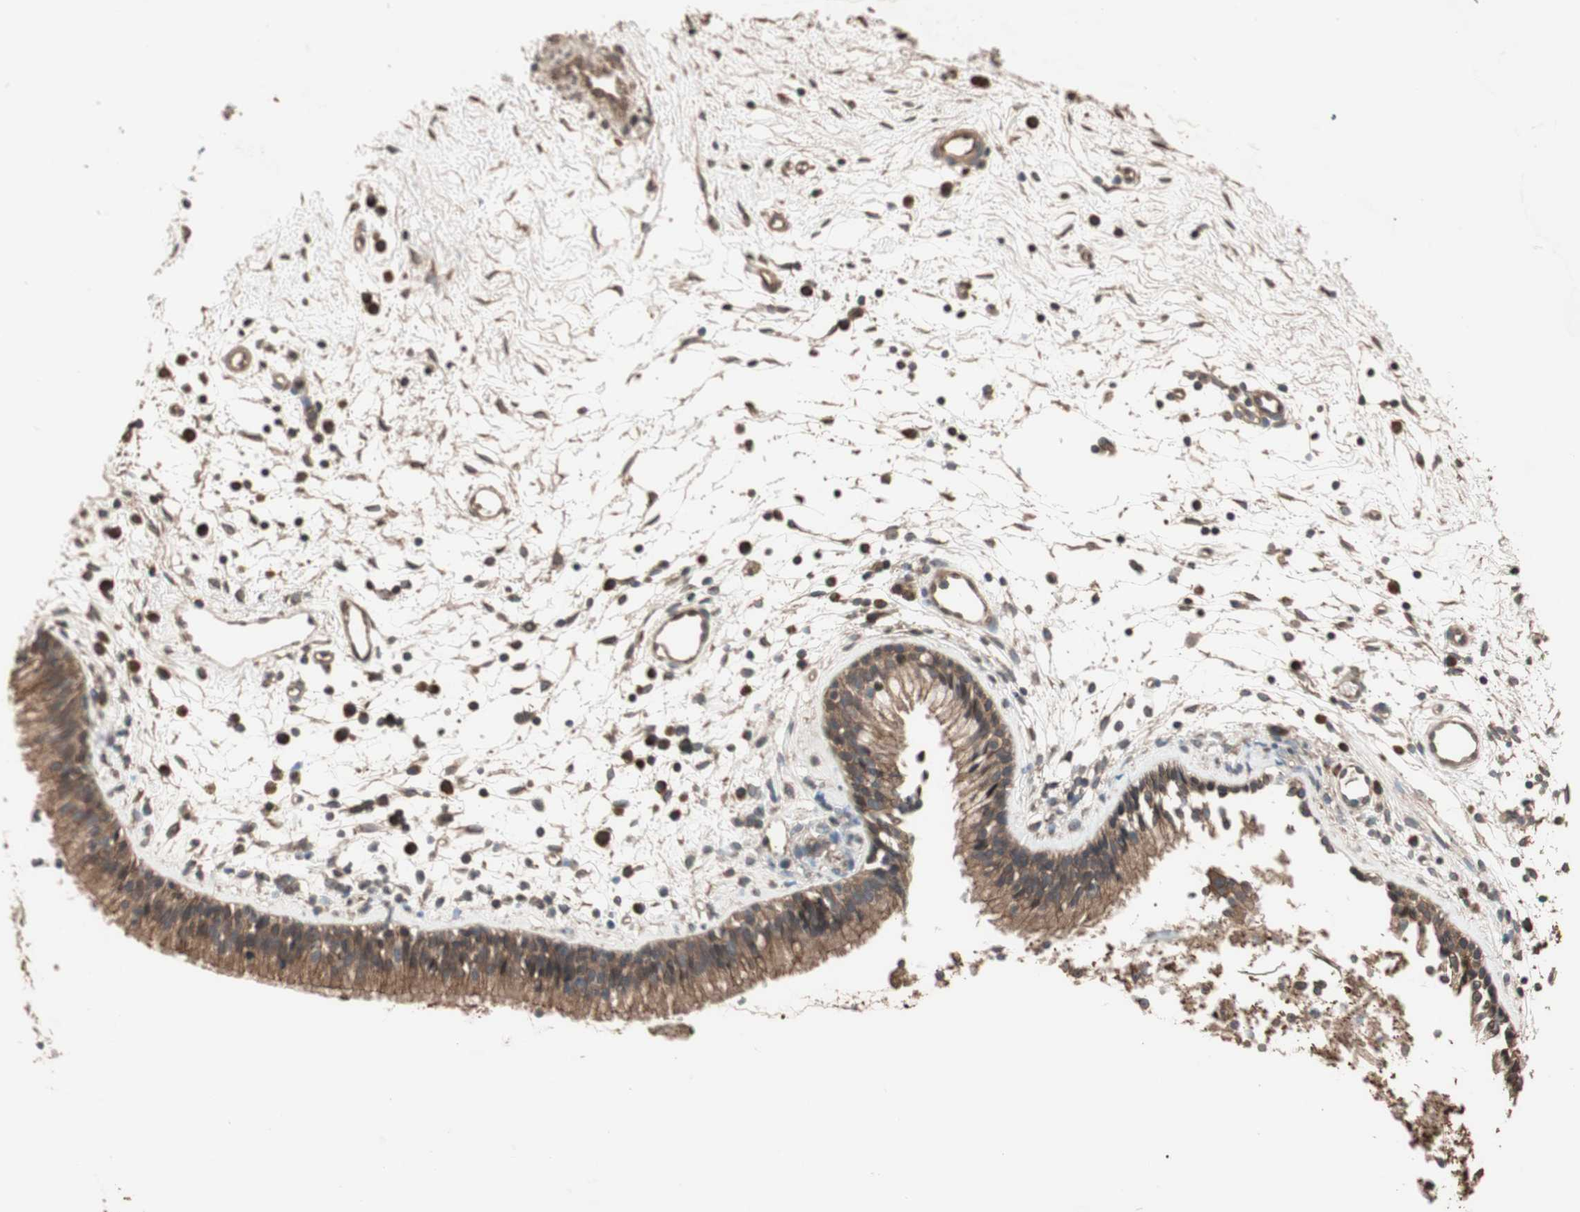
{"staining": {"intensity": "moderate", "quantity": ">75%", "location": "cytoplasmic/membranous"}, "tissue": "nasopharynx", "cell_type": "Respiratory epithelial cells", "image_type": "normal", "snomed": [{"axis": "morphology", "description": "Normal tissue, NOS"}, {"axis": "topography", "description": "Nasopharynx"}], "caption": "High-magnification brightfield microscopy of normal nasopharynx stained with DAB (brown) and counterstained with hematoxylin (blue). respiratory epithelial cells exhibit moderate cytoplasmic/membranous expression is seen in approximately>75% of cells.", "gene": "USP20", "patient": {"sex": "male", "age": 21}}